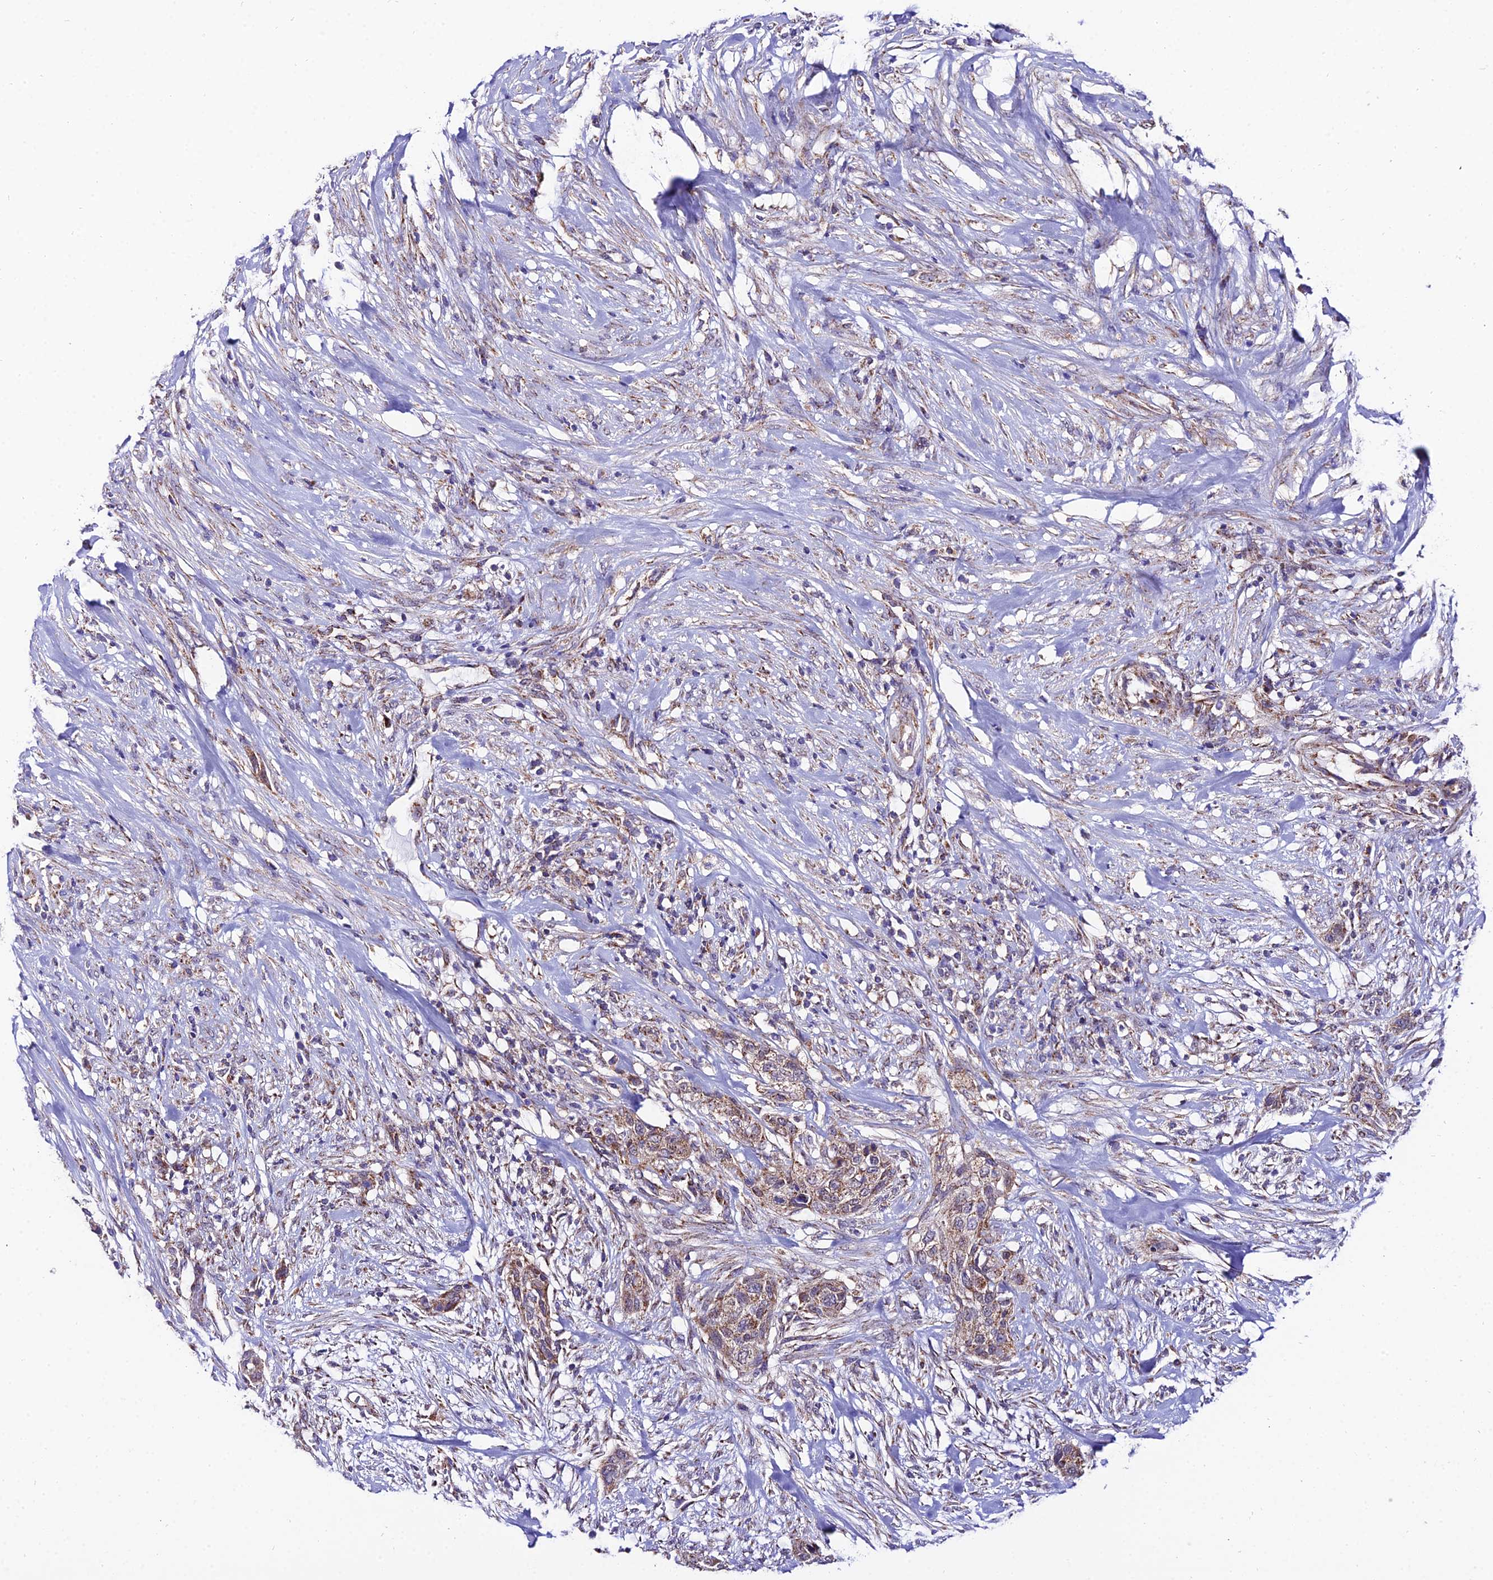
{"staining": {"intensity": "moderate", "quantity": ">75%", "location": "cytoplasmic/membranous"}, "tissue": "urothelial cancer", "cell_type": "Tumor cells", "image_type": "cancer", "snomed": [{"axis": "morphology", "description": "Urothelial carcinoma, High grade"}, {"axis": "topography", "description": "Urinary bladder"}], "caption": "Urothelial cancer stained with a brown dye reveals moderate cytoplasmic/membranous positive staining in about >75% of tumor cells.", "gene": "PSMD2", "patient": {"sex": "male", "age": 35}}